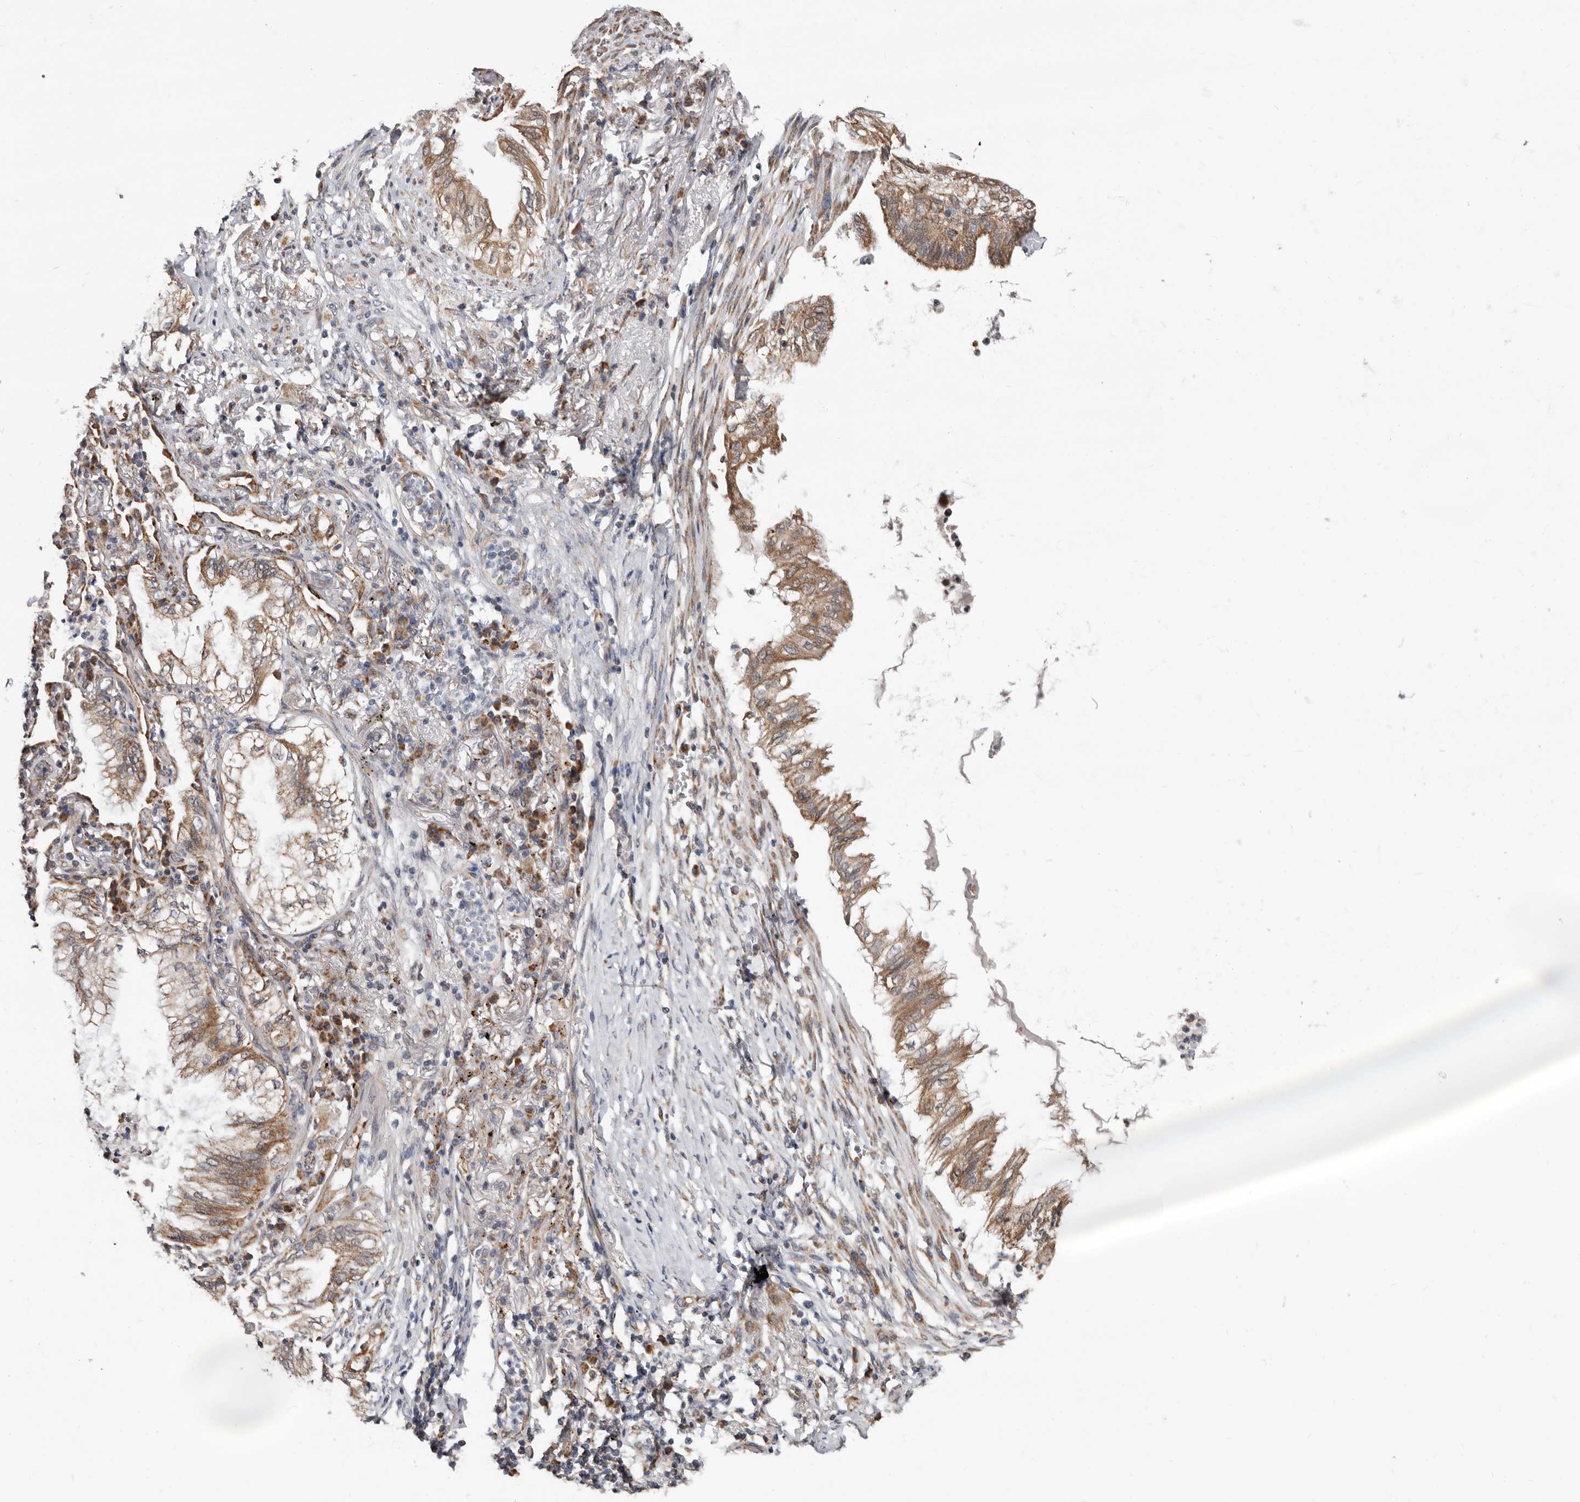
{"staining": {"intensity": "moderate", "quantity": ">75%", "location": "cytoplasmic/membranous"}, "tissue": "lung cancer", "cell_type": "Tumor cells", "image_type": "cancer", "snomed": [{"axis": "morphology", "description": "Adenocarcinoma, NOS"}, {"axis": "topography", "description": "Lung"}], "caption": "Human lung cancer (adenocarcinoma) stained with a protein marker reveals moderate staining in tumor cells.", "gene": "MRPL18", "patient": {"sex": "female", "age": 70}}